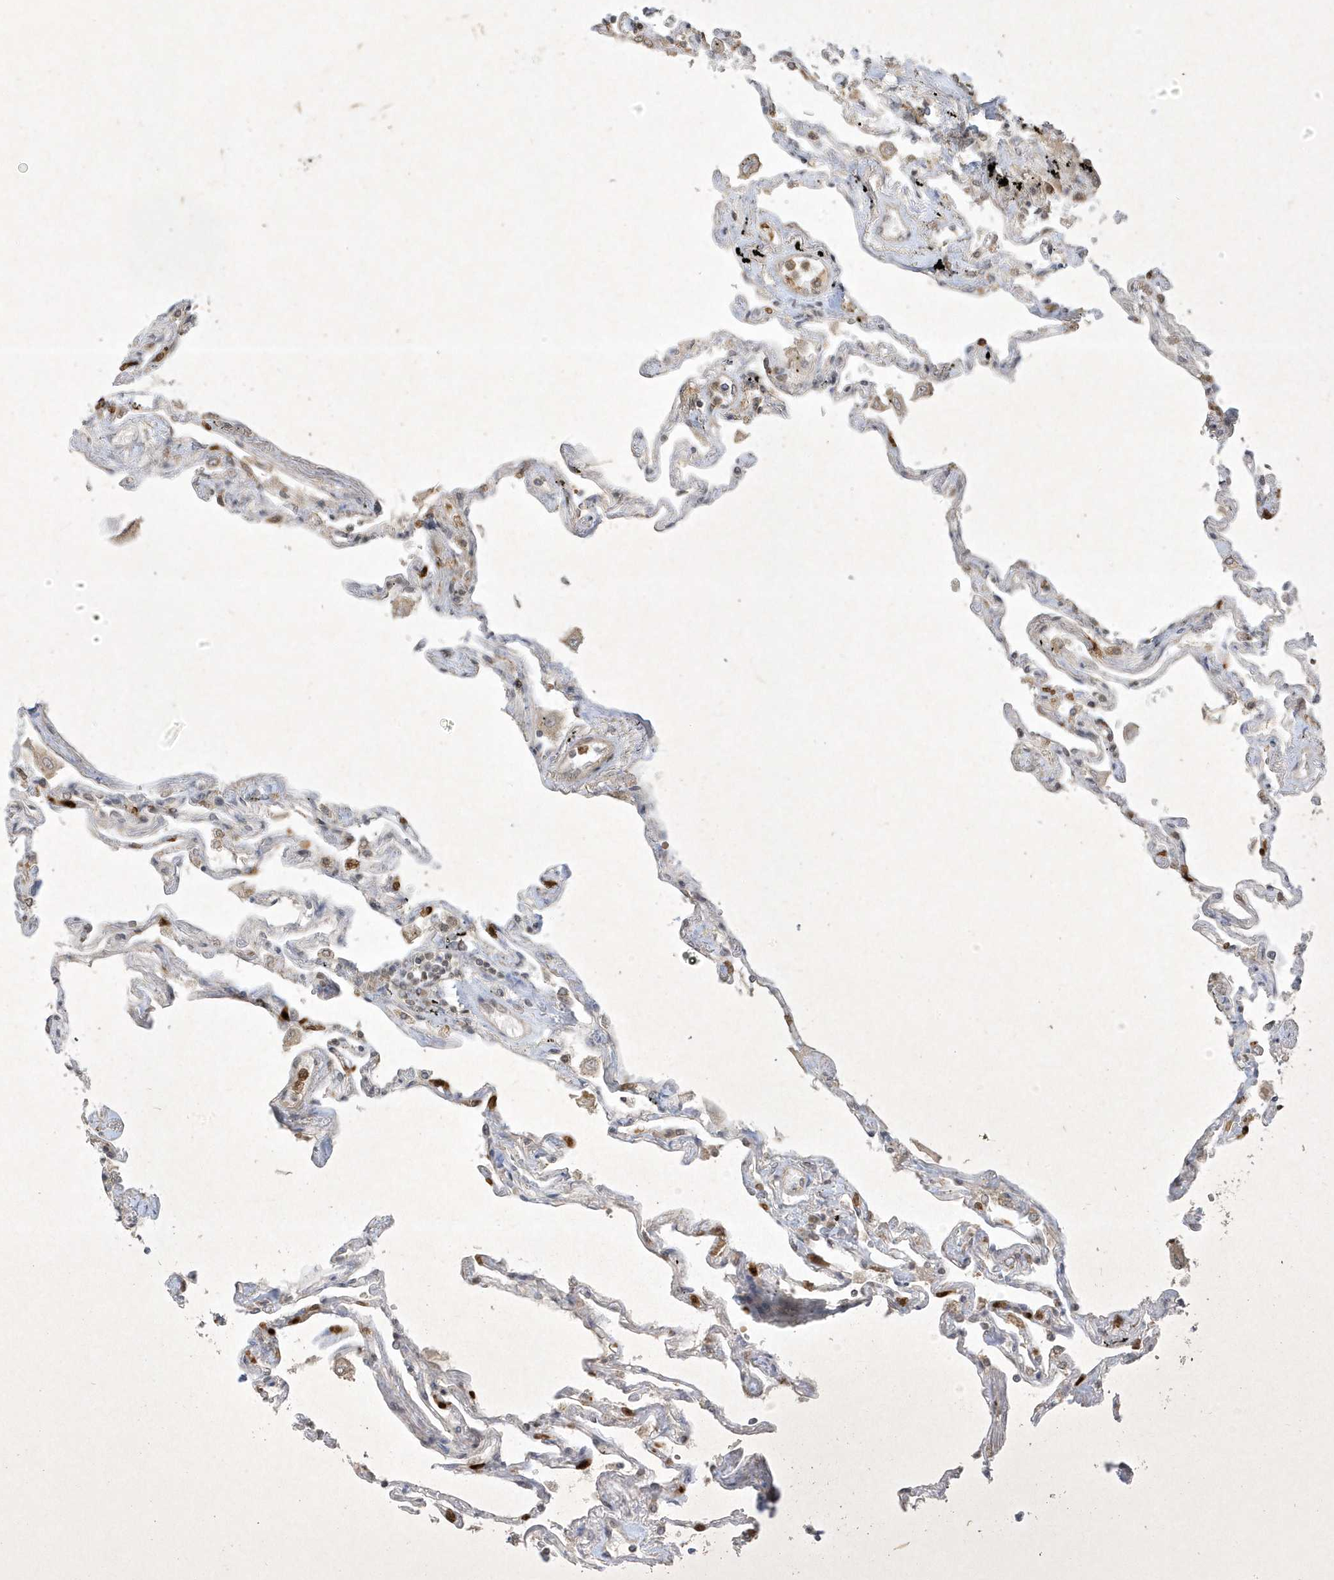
{"staining": {"intensity": "strong", "quantity": "<25%", "location": "nuclear"}, "tissue": "lung", "cell_type": "Alveolar cells", "image_type": "normal", "snomed": [{"axis": "morphology", "description": "Normal tissue, NOS"}, {"axis": "topography", "description": "Lung"}], "caption": "Alveolar cells show medium levels of strong nuclear expression in about <25% of cells in unremarkable human lung.", "gene": "ZNF213", "patient": {"sex": "female", "age": 67}}